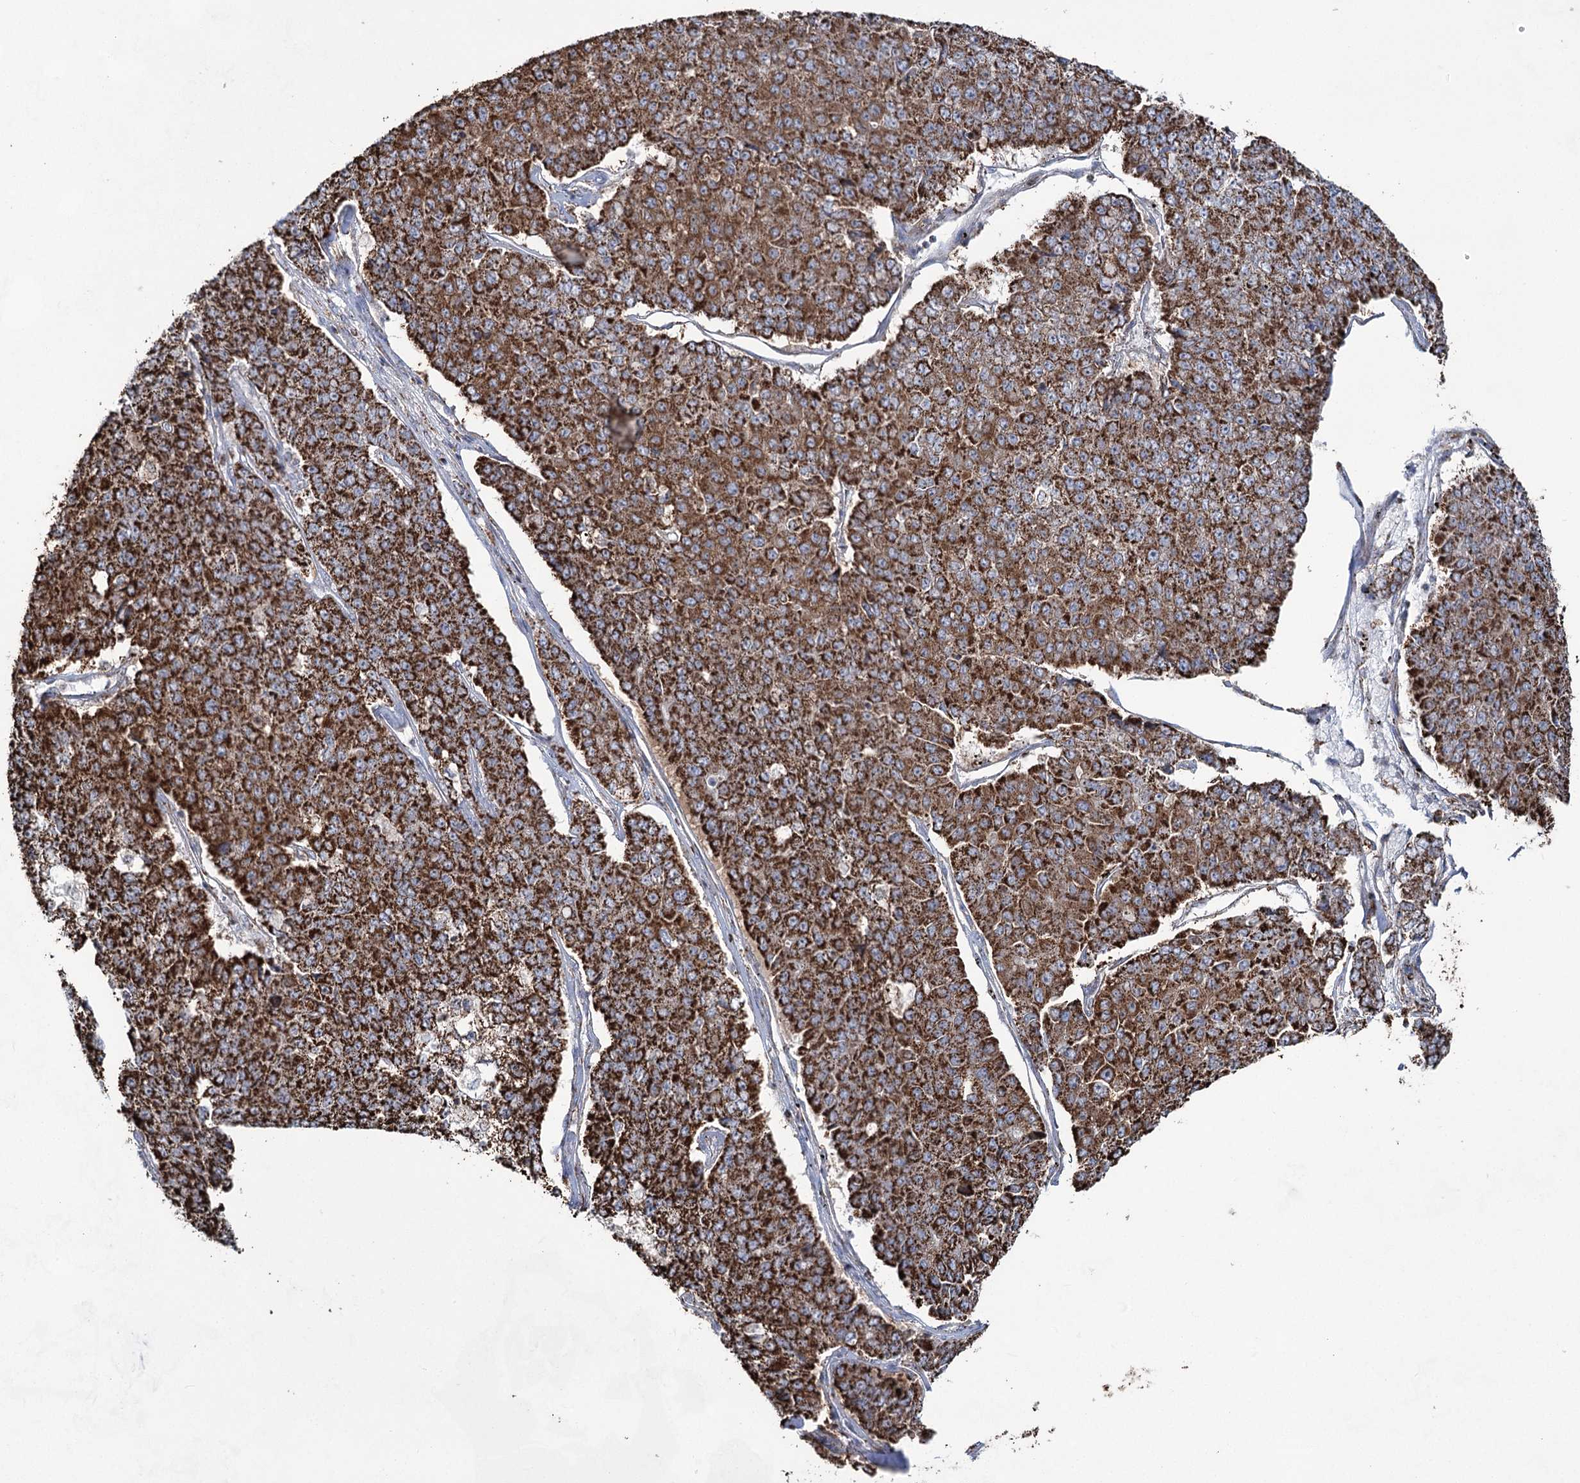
{"staining": {"intensity": "strong", "quantity": ">75%", "location": "cytoplasmic/membranous"}, "tissue": "pancreatic cancer", "cell_type": "Tumor cells", "image_type": "cancer", "snomed": [{"axis": "morphology", "description": "Adenocarcinoma, NOS"}, {"axis": "topography", "description": "Pancreas"}], "caption": "Protein positivity by immunohistochemistry displays strong cytoplasmic/membranous expression in about >75% of tumor cells in pancreatic cancer (adenocarcinoma). (Brightfield microscopy of DAB IHC at high magnification).", "gene": "CWF19L1", "patient": {"sex": "male", "age": 50}}